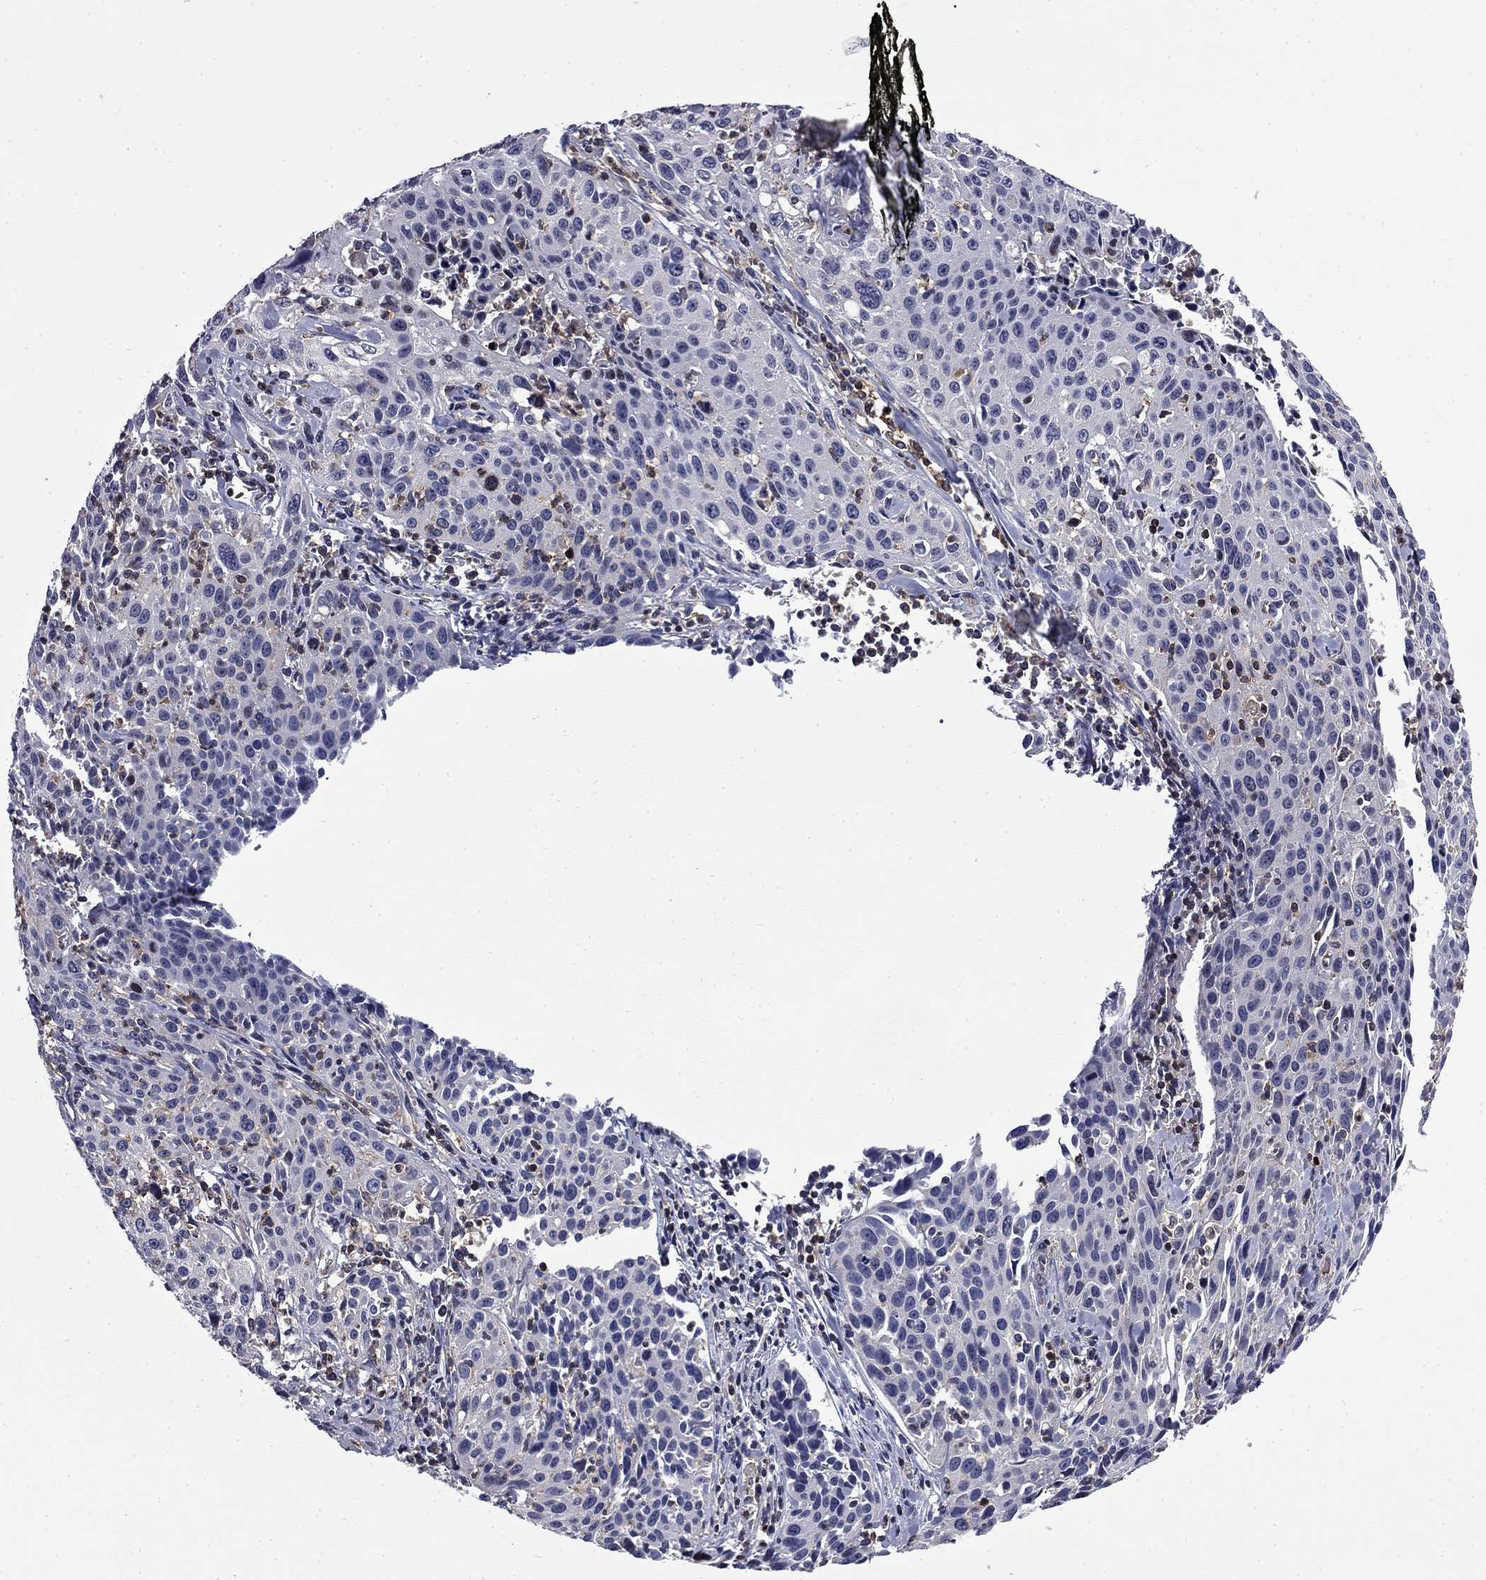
{"staining": {"intensity": "negative", "quantity": "none", "location": "none"}, "tissue": "cervical cancer", "cell_type": "Tumor cells", "image_type": "cancer", "snomed": [{"axis": "morphology", "description": "Squamous cell carcinoma, NOS"}, {"axis": "topography", "description": "Cervix"}], "caption": "Tumor cells are negative for brown protein staining in squamous cell carcinoma (cervical).", "gene": "ARHGAP45", "patient": {"sex": "female", "age": 26}}